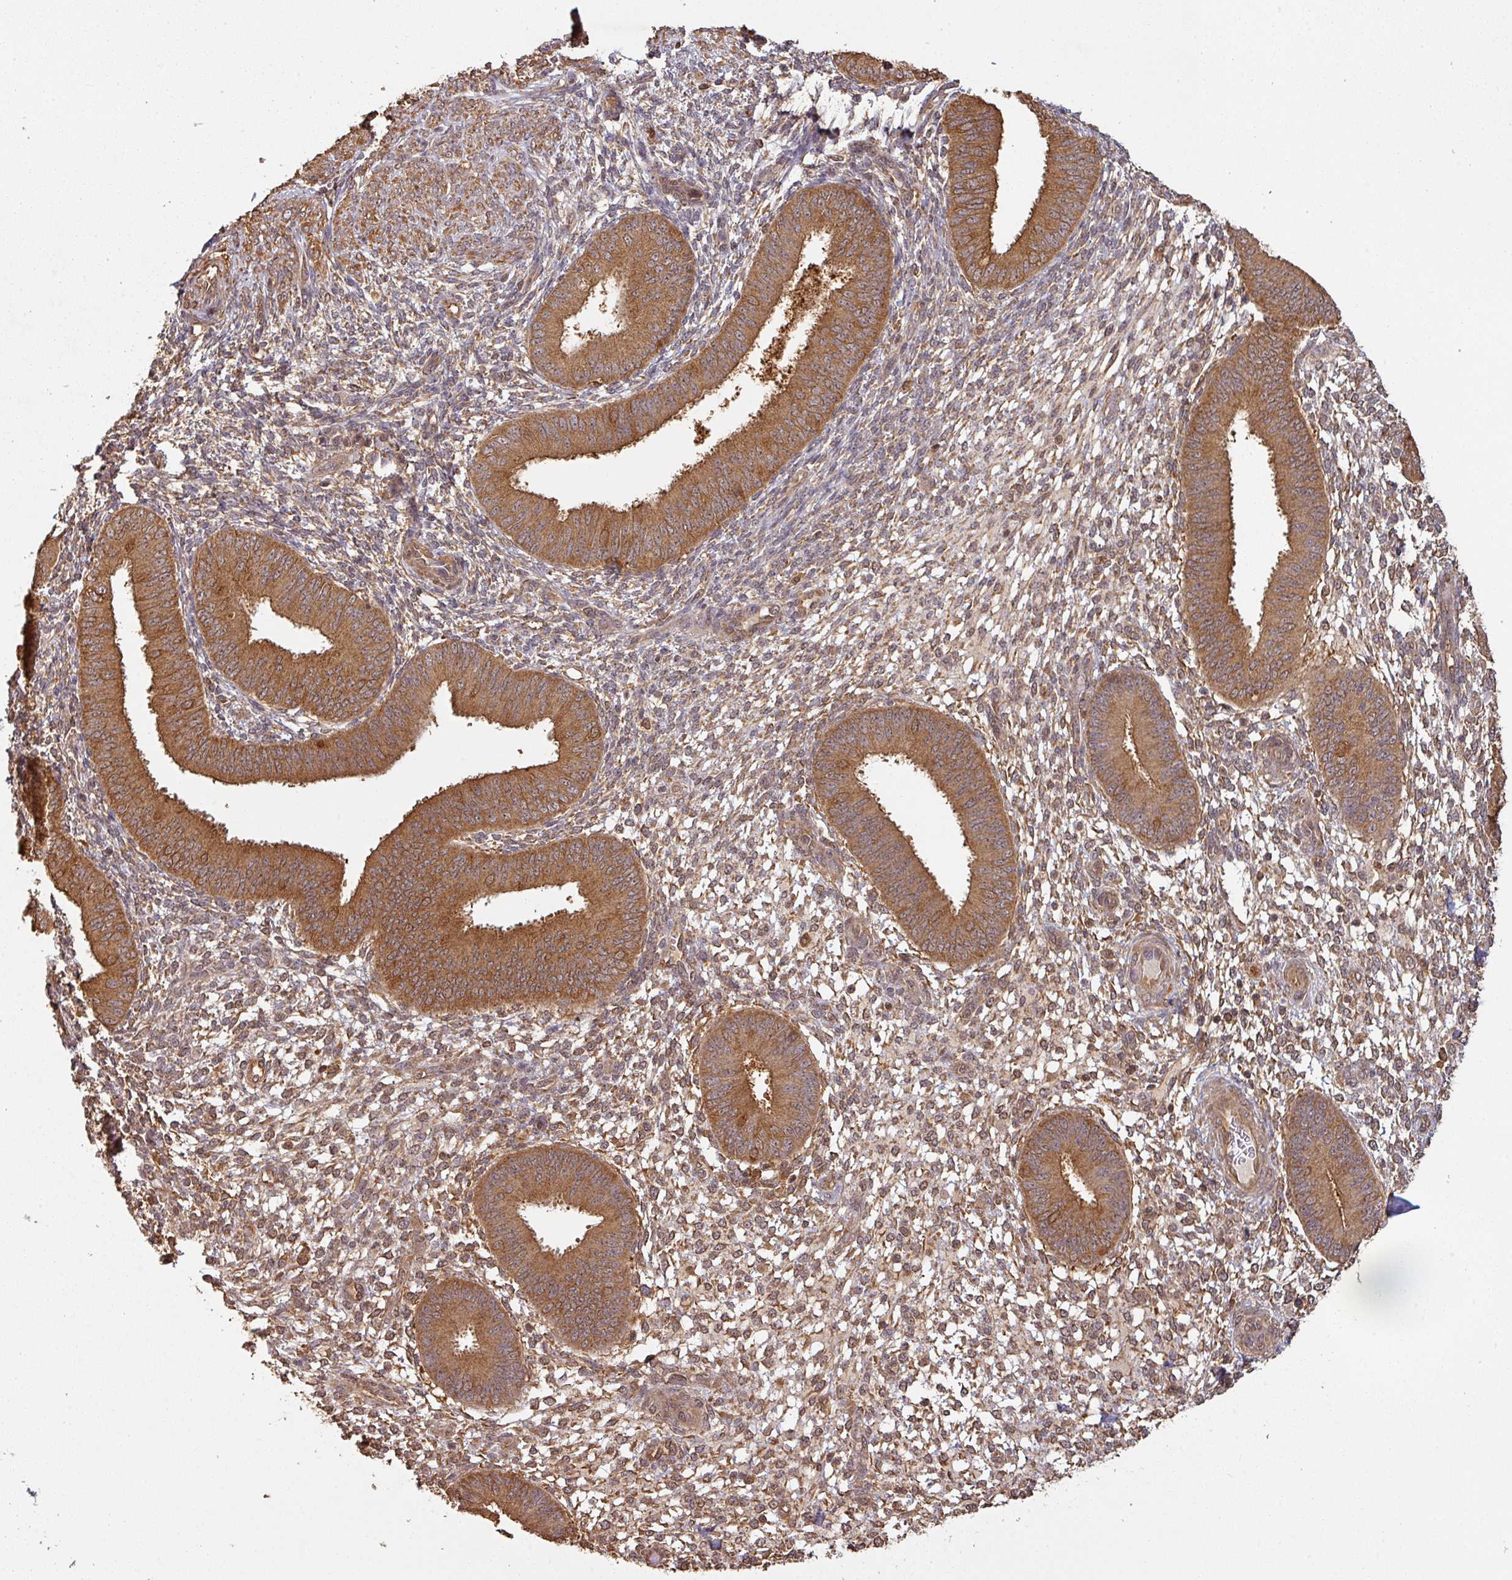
{"staining": {"intensity": "moderate", "quantity": "25%-75%", "location": "cytoplasmic/membranous"}, "tissue": "endometrium", "cell_type": "Cells in endometrial stroma", "image_type": "normal", "snomed": [{"axis": "morphology", "description": "Normal tissue, NOS"}, {"axis": "topography", "description": "Endometrium"}], "caption": "Brown immunohistochemical staining in benign human endometrium exhibits moderate cytoplasmic/membranous expression in approximately 25%-75% of cells in endometrial stroma. Using DAB (brown) and hematoxylin (blue) stains, captured at high magnification using brightfield microscopy.", "gene": "ZNF322", "patient": {"sex": "female", "age": 49}}